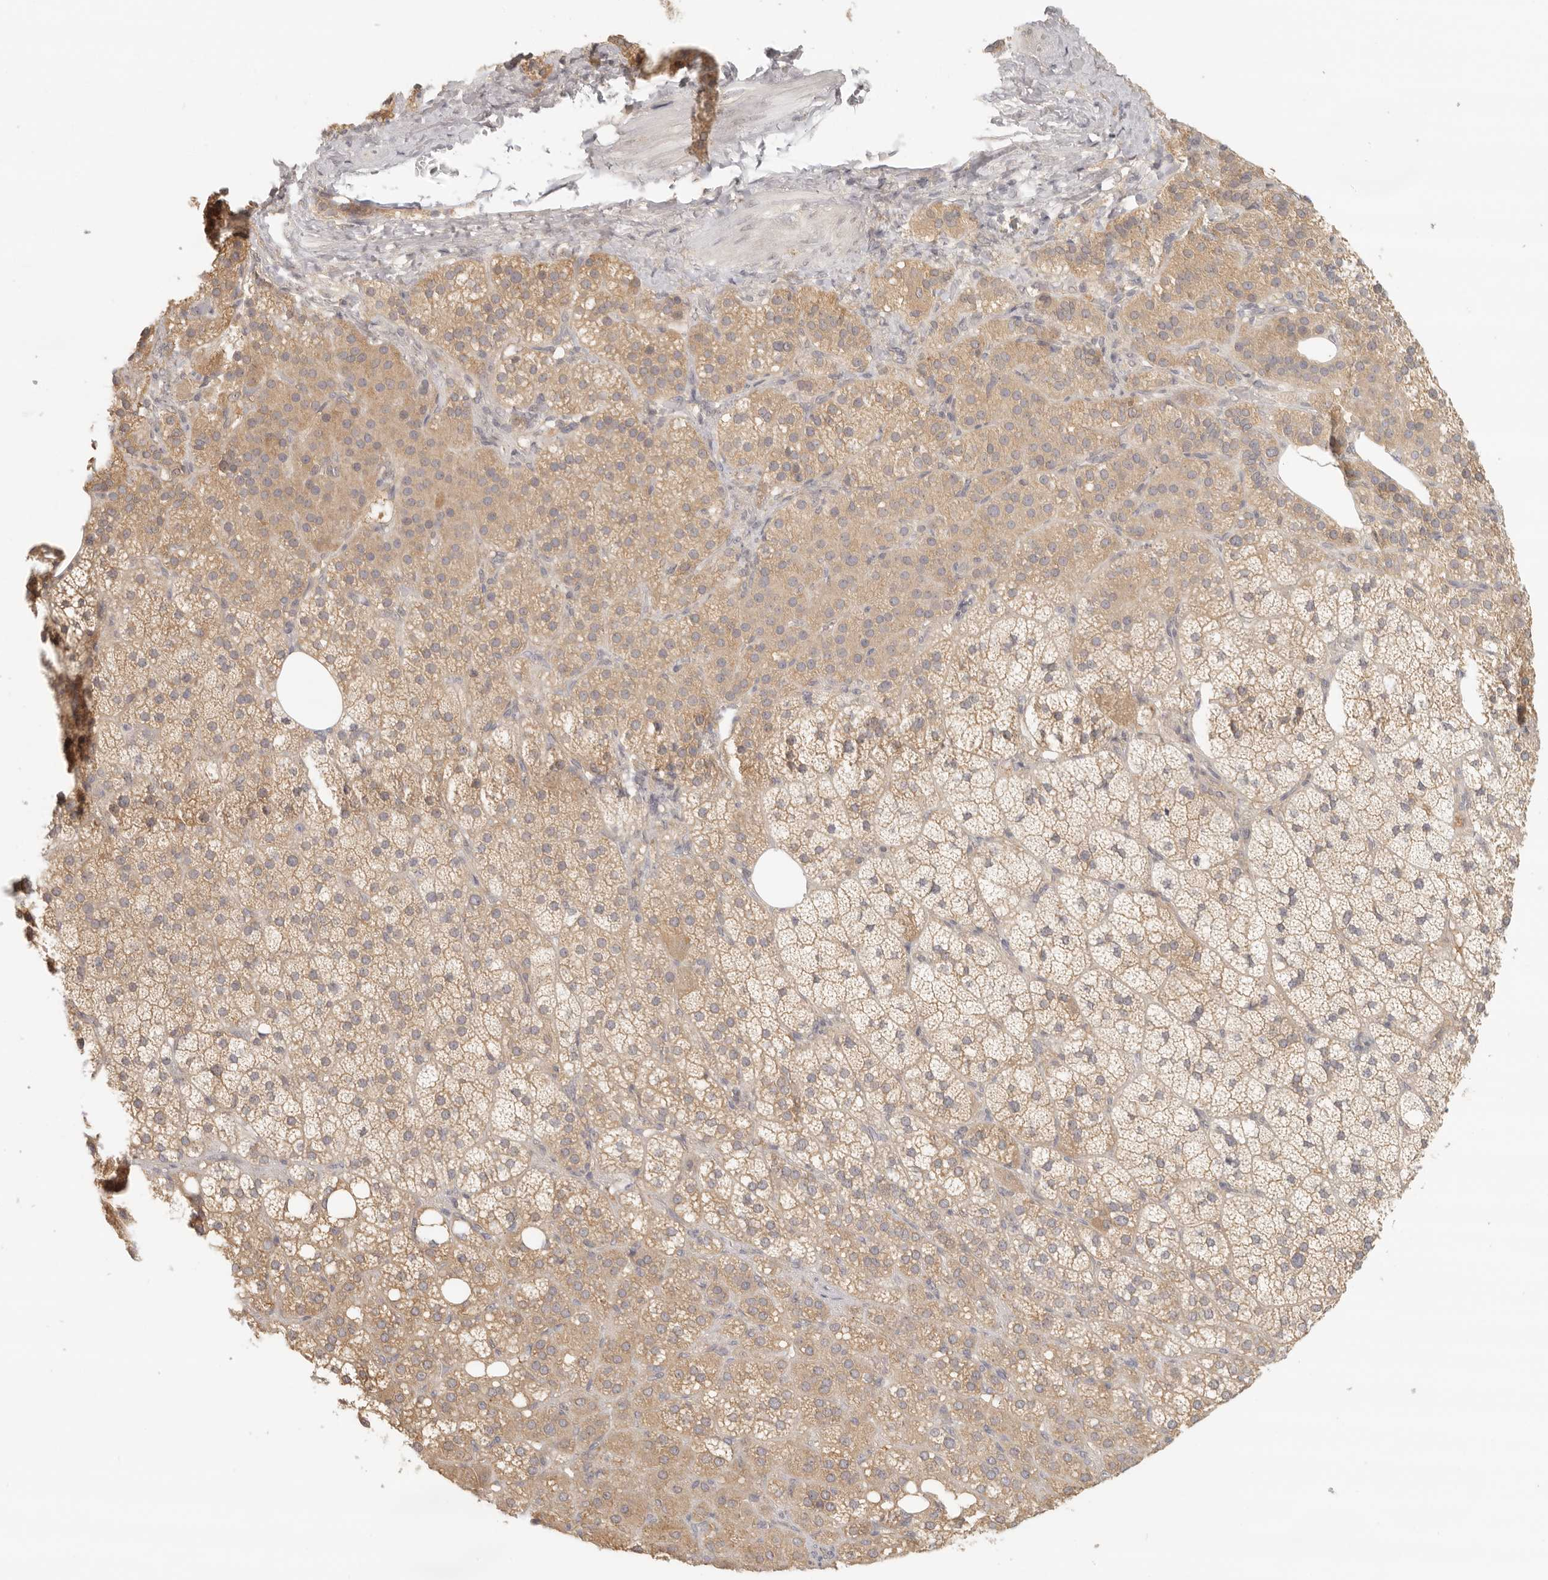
{"staining": {"intensity": "moderate", "quantity": ">75%", "location": "cytoplasmic/membranous"}, "tissue": "adrenal gland", "cell_type": "Glandular cells", "image_type": "normal", "snomed": [{"axis": "morphology", "description": "Normal tissue, NOS"}, {"axis": "topography", "description": "Adrenal gland"}], "caption": "Unremarkable adrenal gland shows moderate cytoplasmic/membranous expression in approximately >75% of glandular cells (DAB (3,3'-diaminobenzidine) IHC, brown staining for protein, blue staining for nuclei)..", "gene": "AHDC1", "patient": {"sex": "female", "age": 59}}